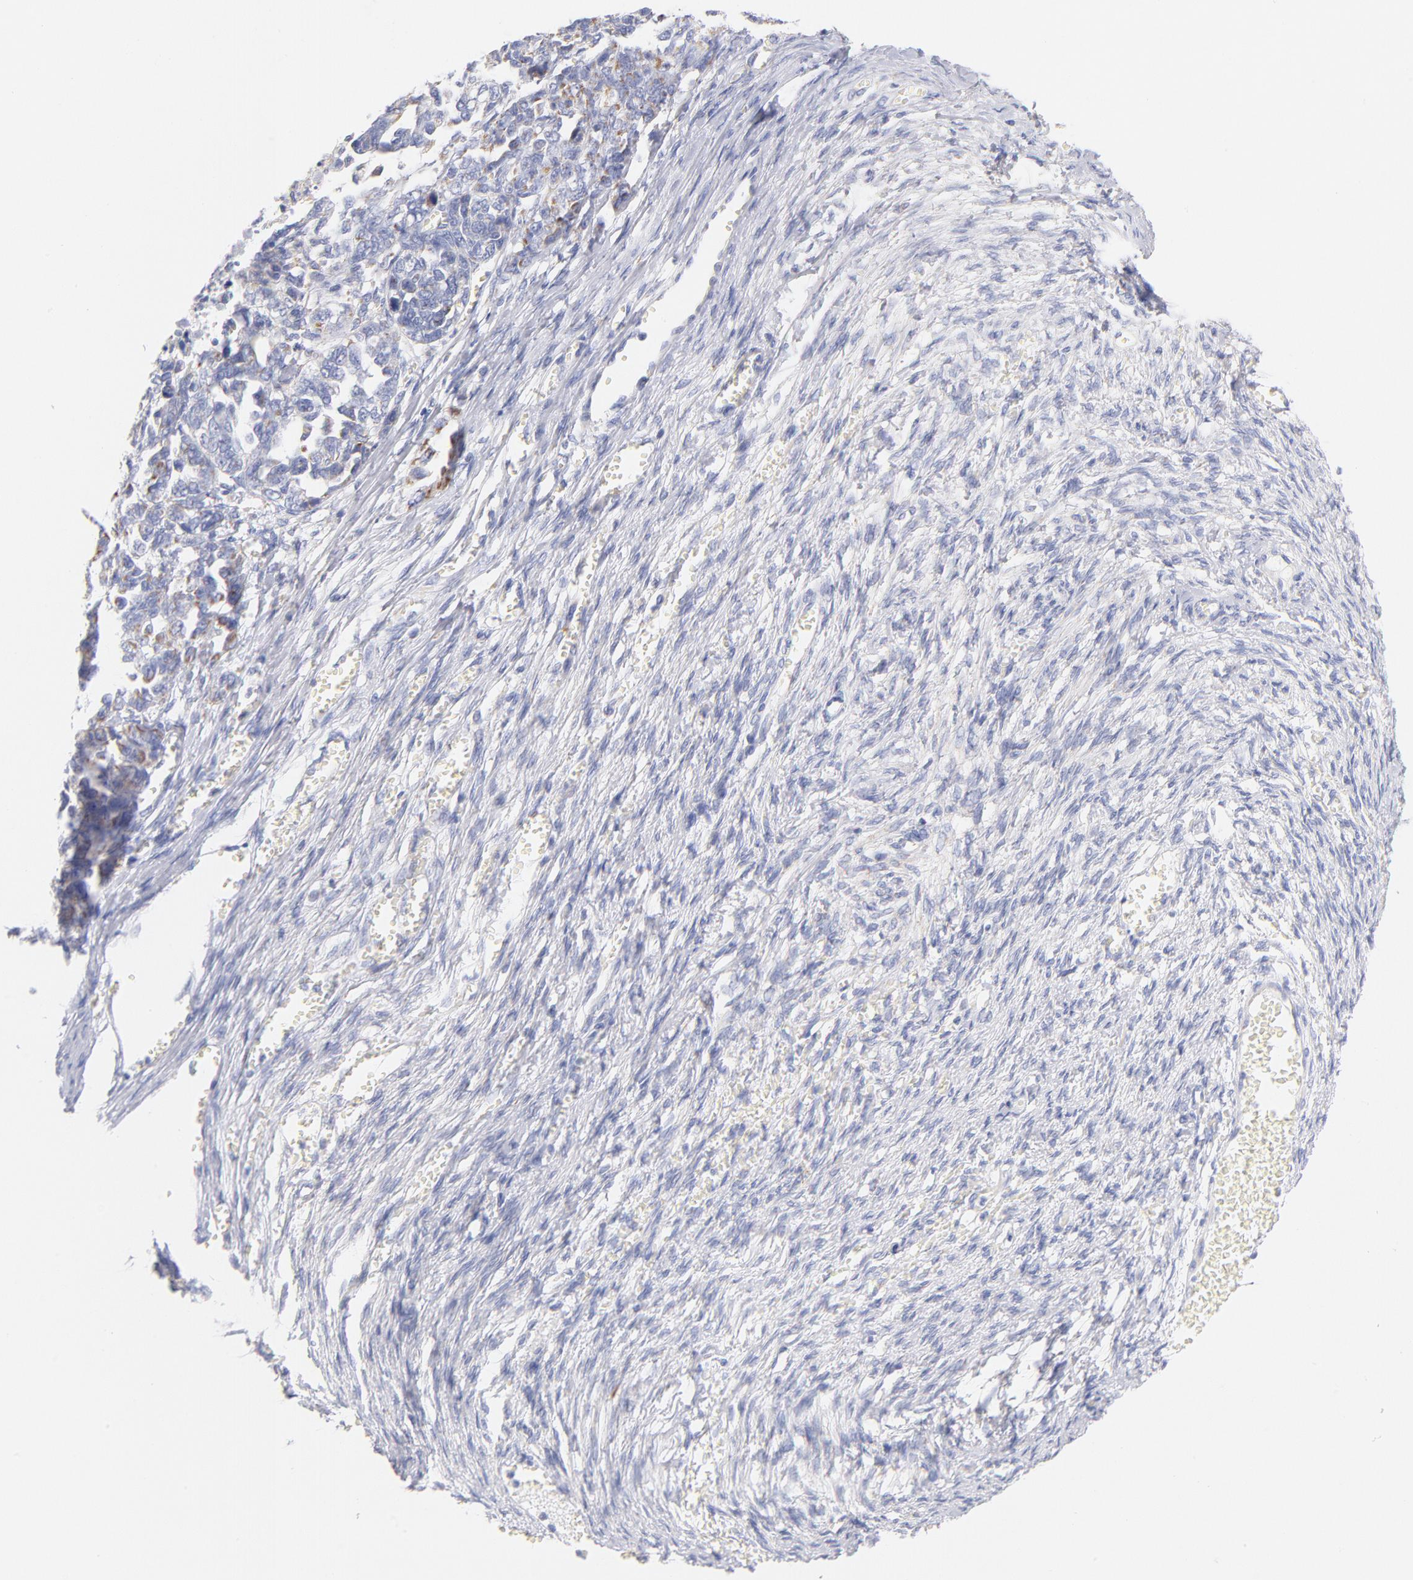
{"staining": {"intensity": "moderate", "quantity": ">75%", "location": "cytoplasmic/membranous"}, "tissue": "ovarian cancer", "cell_type": "Tumor cells", "image_type": "cancer", "snomed": [{"axis": "morphology", "description": "Cystadenocarcinoma, serous, NOS"}, {"axis": "topography", "description": "Ovary"}], "caption": "An image of human ovarian serous cystadenocarcinoma stained for a protein shows moderate cytoplasmic/membranous brown staining in tumor cells.", "gene": "AIFM1", "patient": {"sex": "female", "age": 69}}